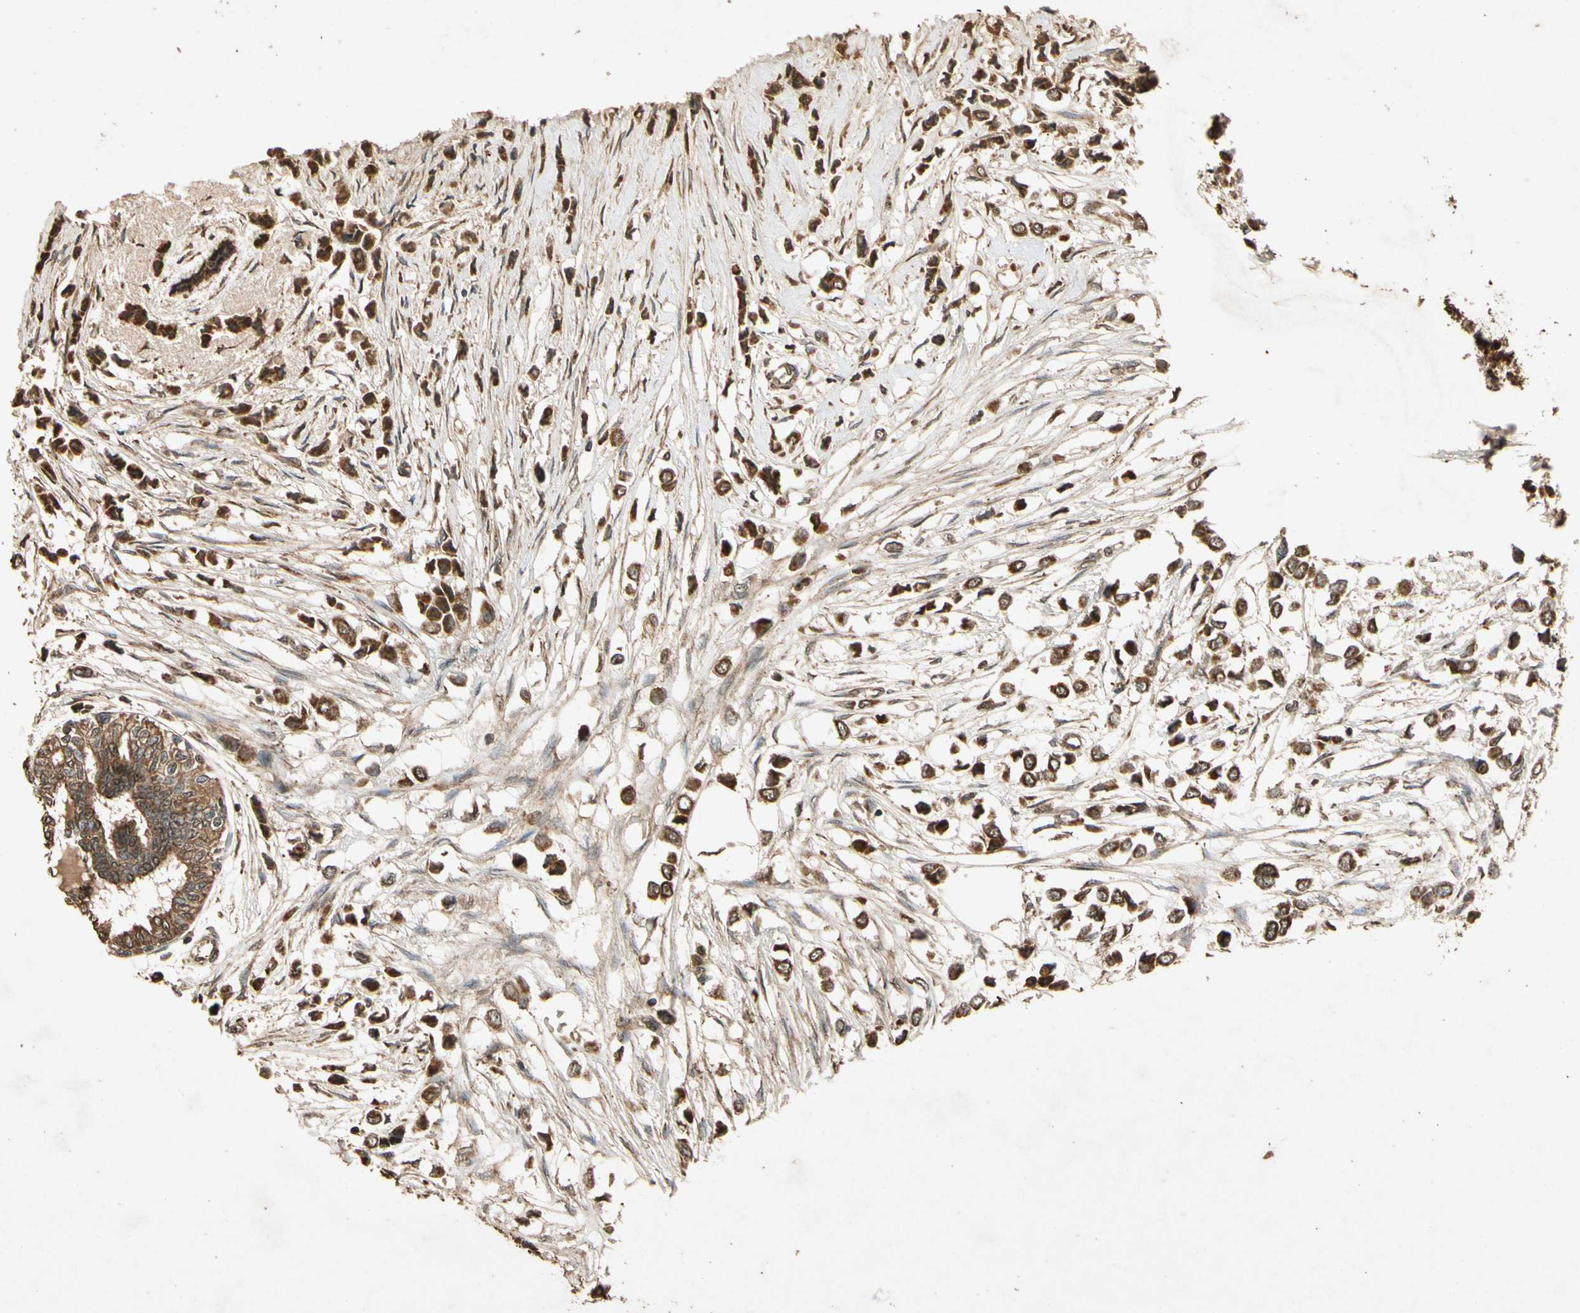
{"staining": {"intensity": "strong", "quantity": ">75%", "location": "cytoplasmic/membranous"}, "tissue": "breast cancer", "cell_type": "Tumor cells", "image_type": "cancer", "snomed": [{"axis": "morphology", "description": "Lobular carcinoma"}, {"axis": "topography", "description": "Breast"}], "caption": "Breast cancer tissue displays strong cytoplasmic/membranous expression in about >75% of tumor cells (DAB (3,3'-diaminobenzidine) = brown stain, brightfield microscopy at high magnification).", "gene": "TXN2", "patient": {"sex": "female", "age": 51}}